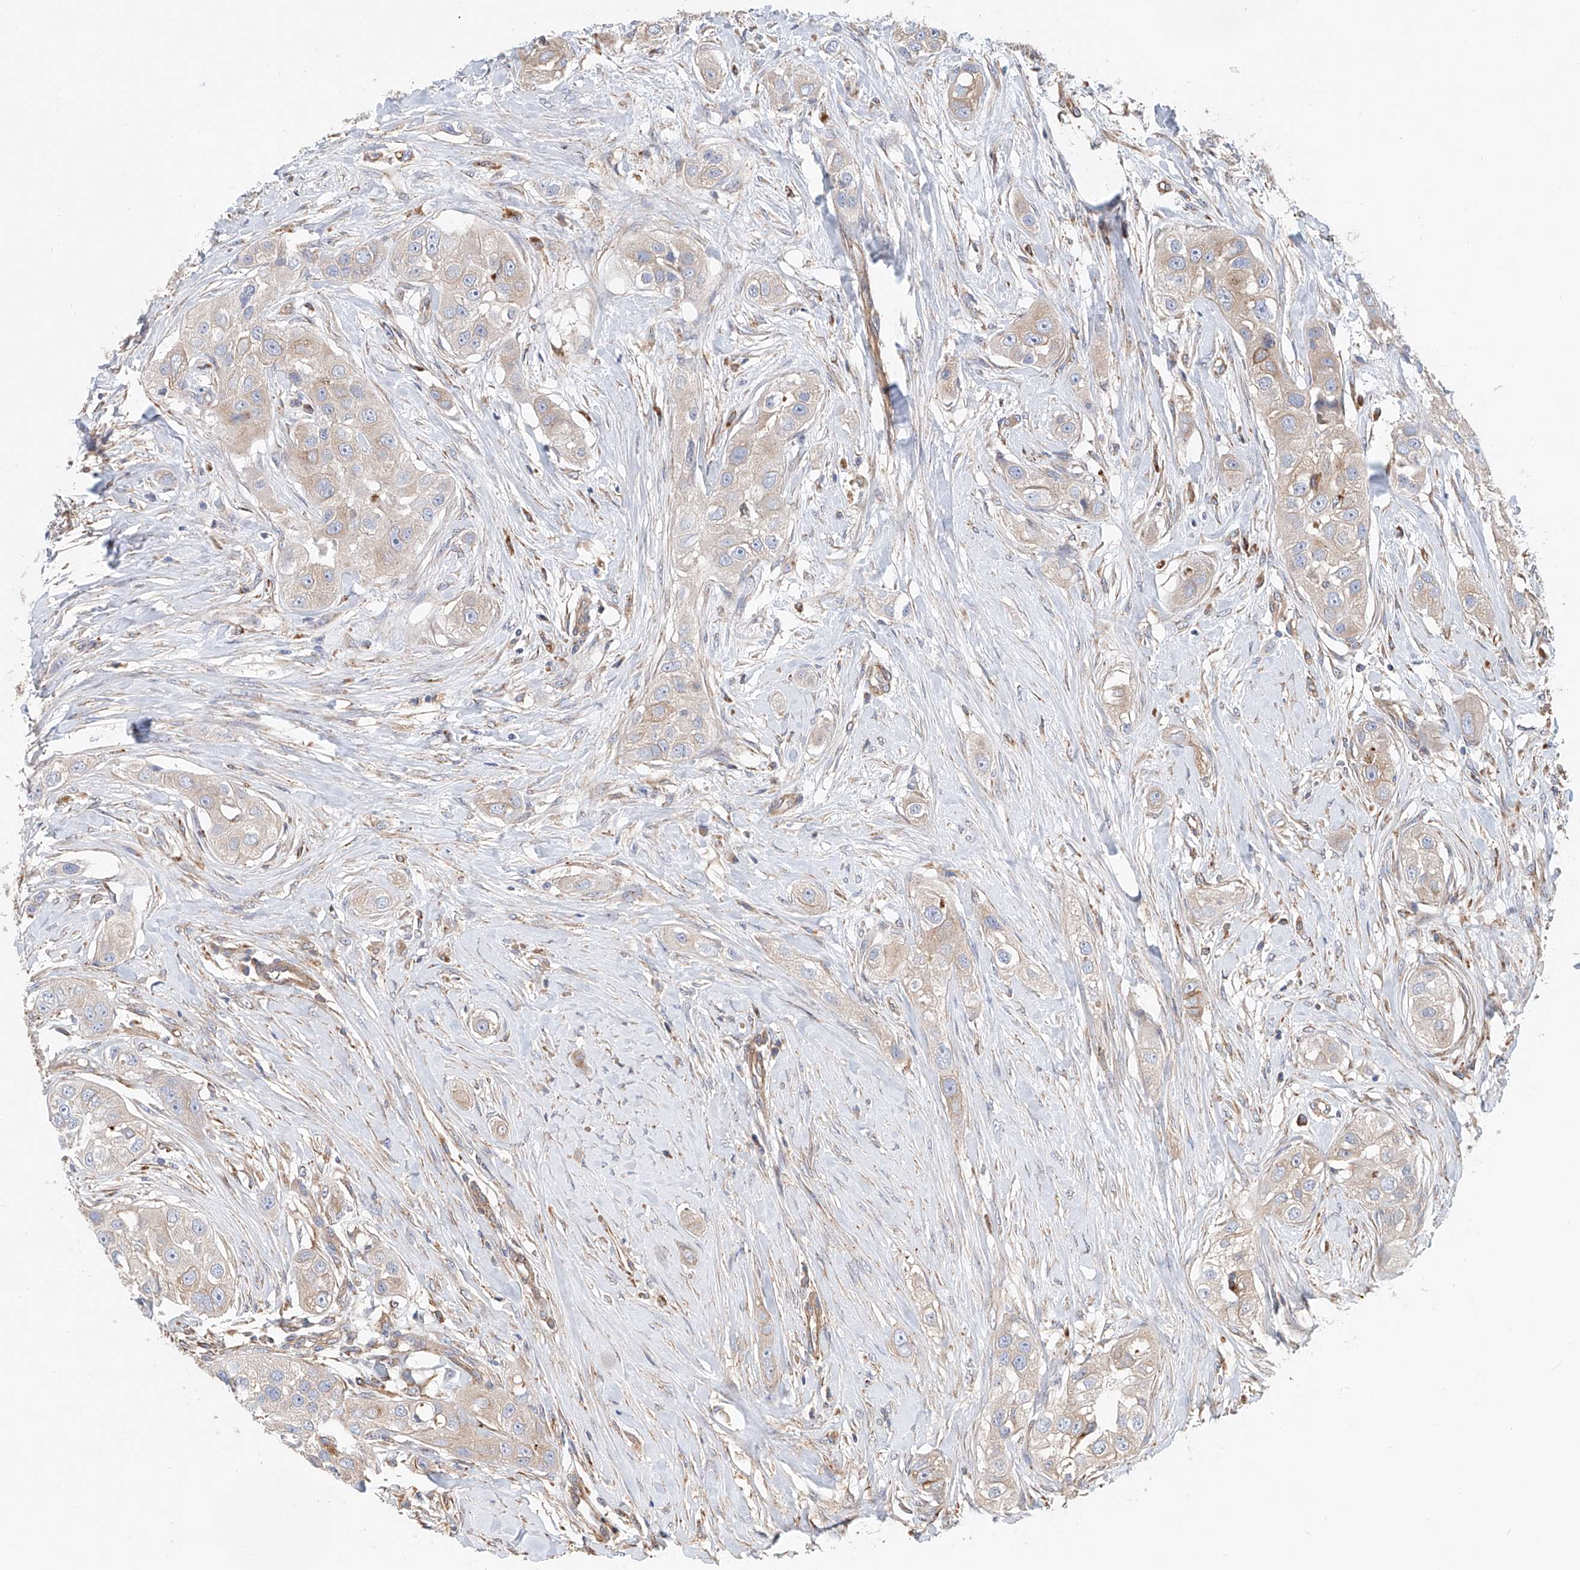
{"staining": {"intensity": "weak", "quantity": "25%-75%", "location": "cytoplasmic/membranous"}, "tissue": "head and neck cancer", "cell_type": "Tumor cells", "image_type": "cancer", "snomed": [{"axis": "morphology", "description": "Normal tissue, NOS"}, {"axis": "morphology", "description": "Squamous cell carcinoma, NOS"}, {"axis": "topography", "description": "Skeletal muscle"}, {"axis": "topography", "description": "Head-Neck"}], "caption": "Brown immunohistochemical staining in squamous cell carcinoma (head and neck) reveals weak cytoplasmic/membranous expression in about 25%-75% of tumor cells.", "gene": "HGSNAT", "patient": {"sex": "male", "age": 51}}